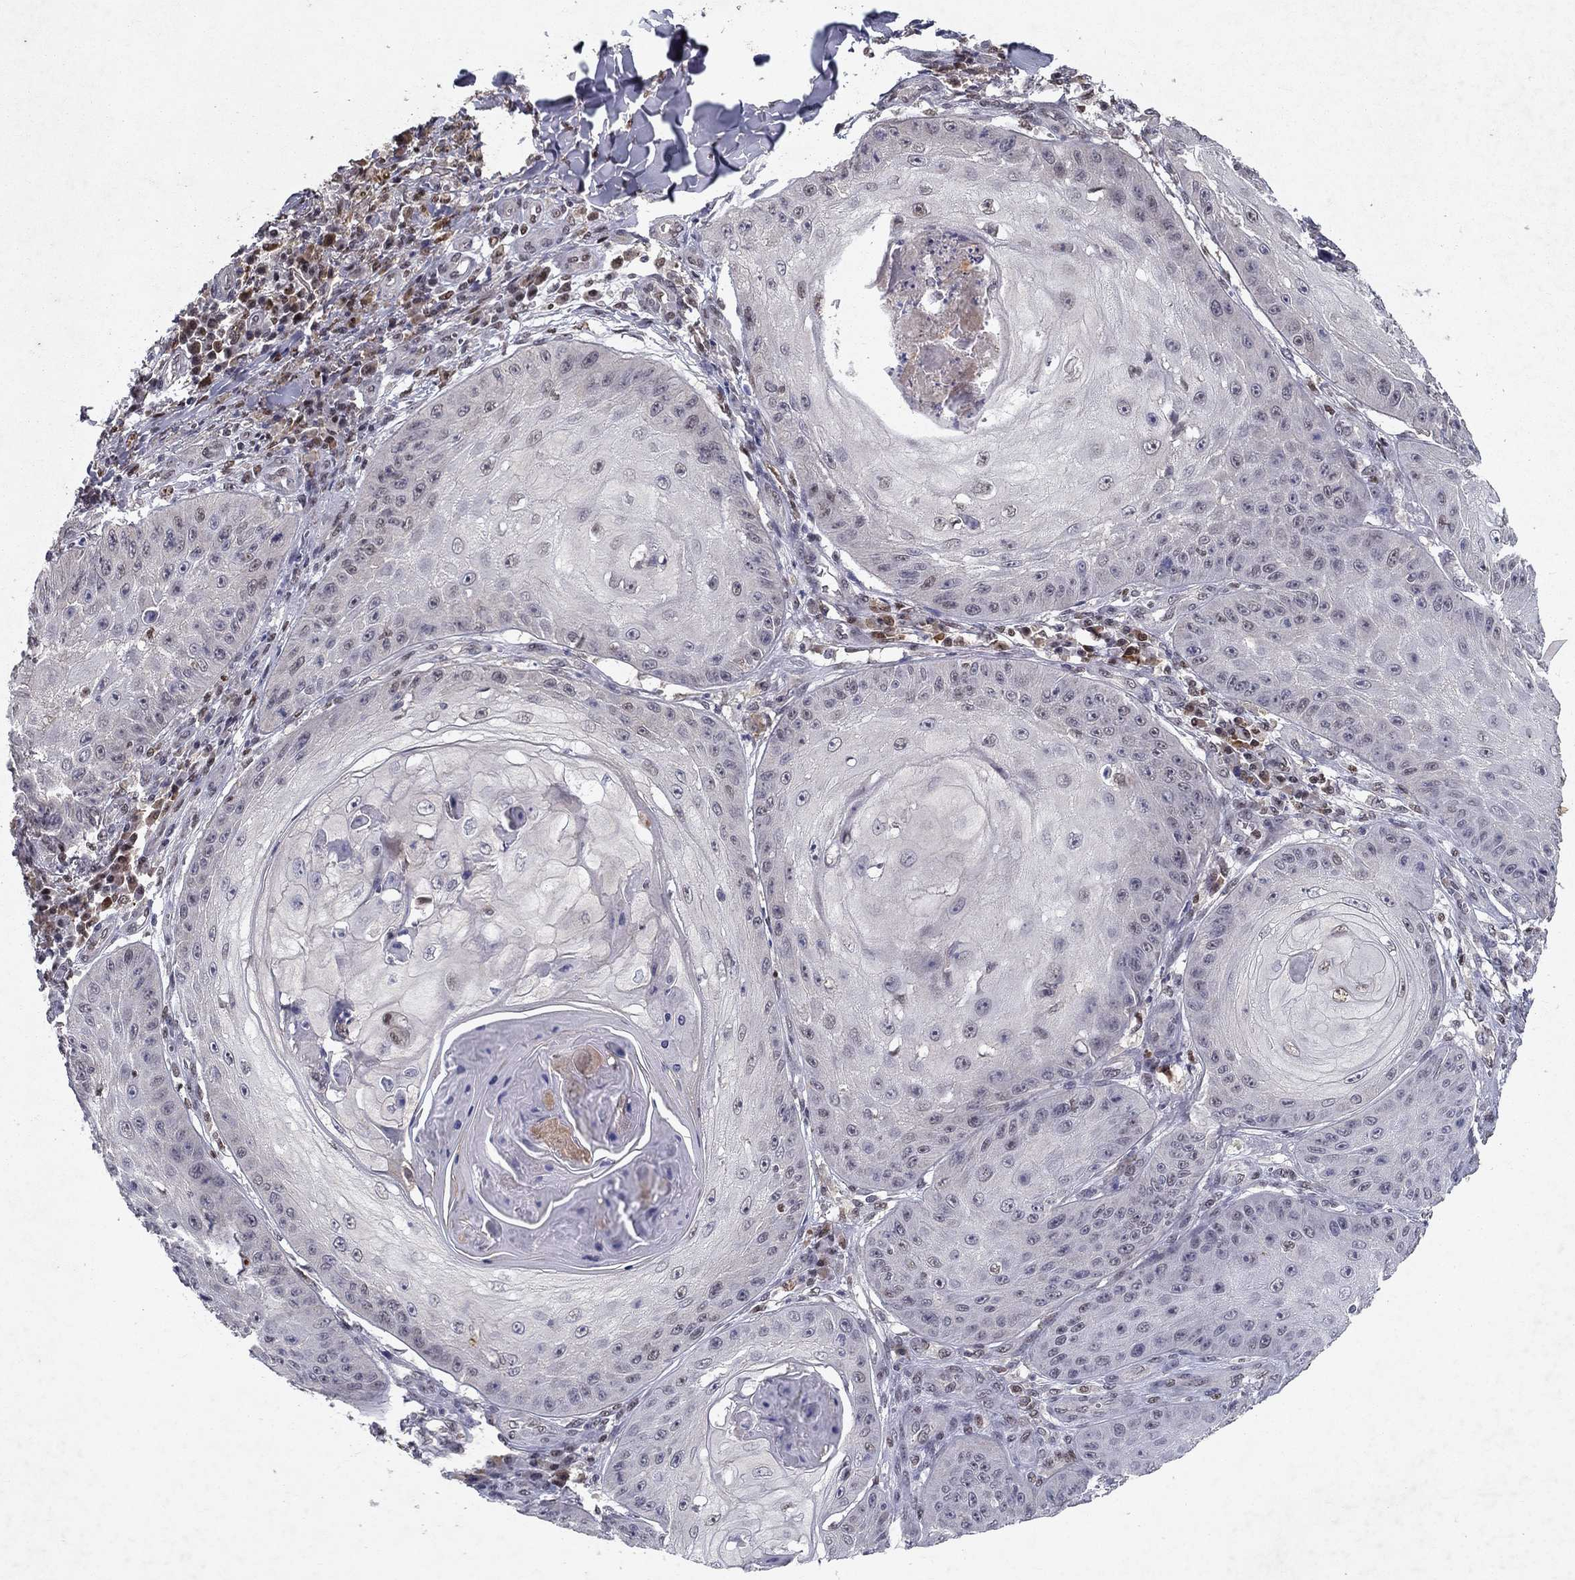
{"staining": {"intensity": "negative", "quantity": "none", "location": "none"}, "tissue": "skin cancer", "cell_type": "Tumor cells", "image_type": "cancer", "snomed": [{"axis": "morphology", "description": "Squamous cell carcinoma, NOS"}, {"axis": "topography", "description": "Skin"}], "caption": "Immunohistochemistry (IHC) histopathology image of neoplastic tissue: human squamous cell carcinoma (skin) stained with DAB displays no significant protein positivity in tumor cells.", "gene": "CRTC1", "patient": {"sex": "male", "age": 70}}